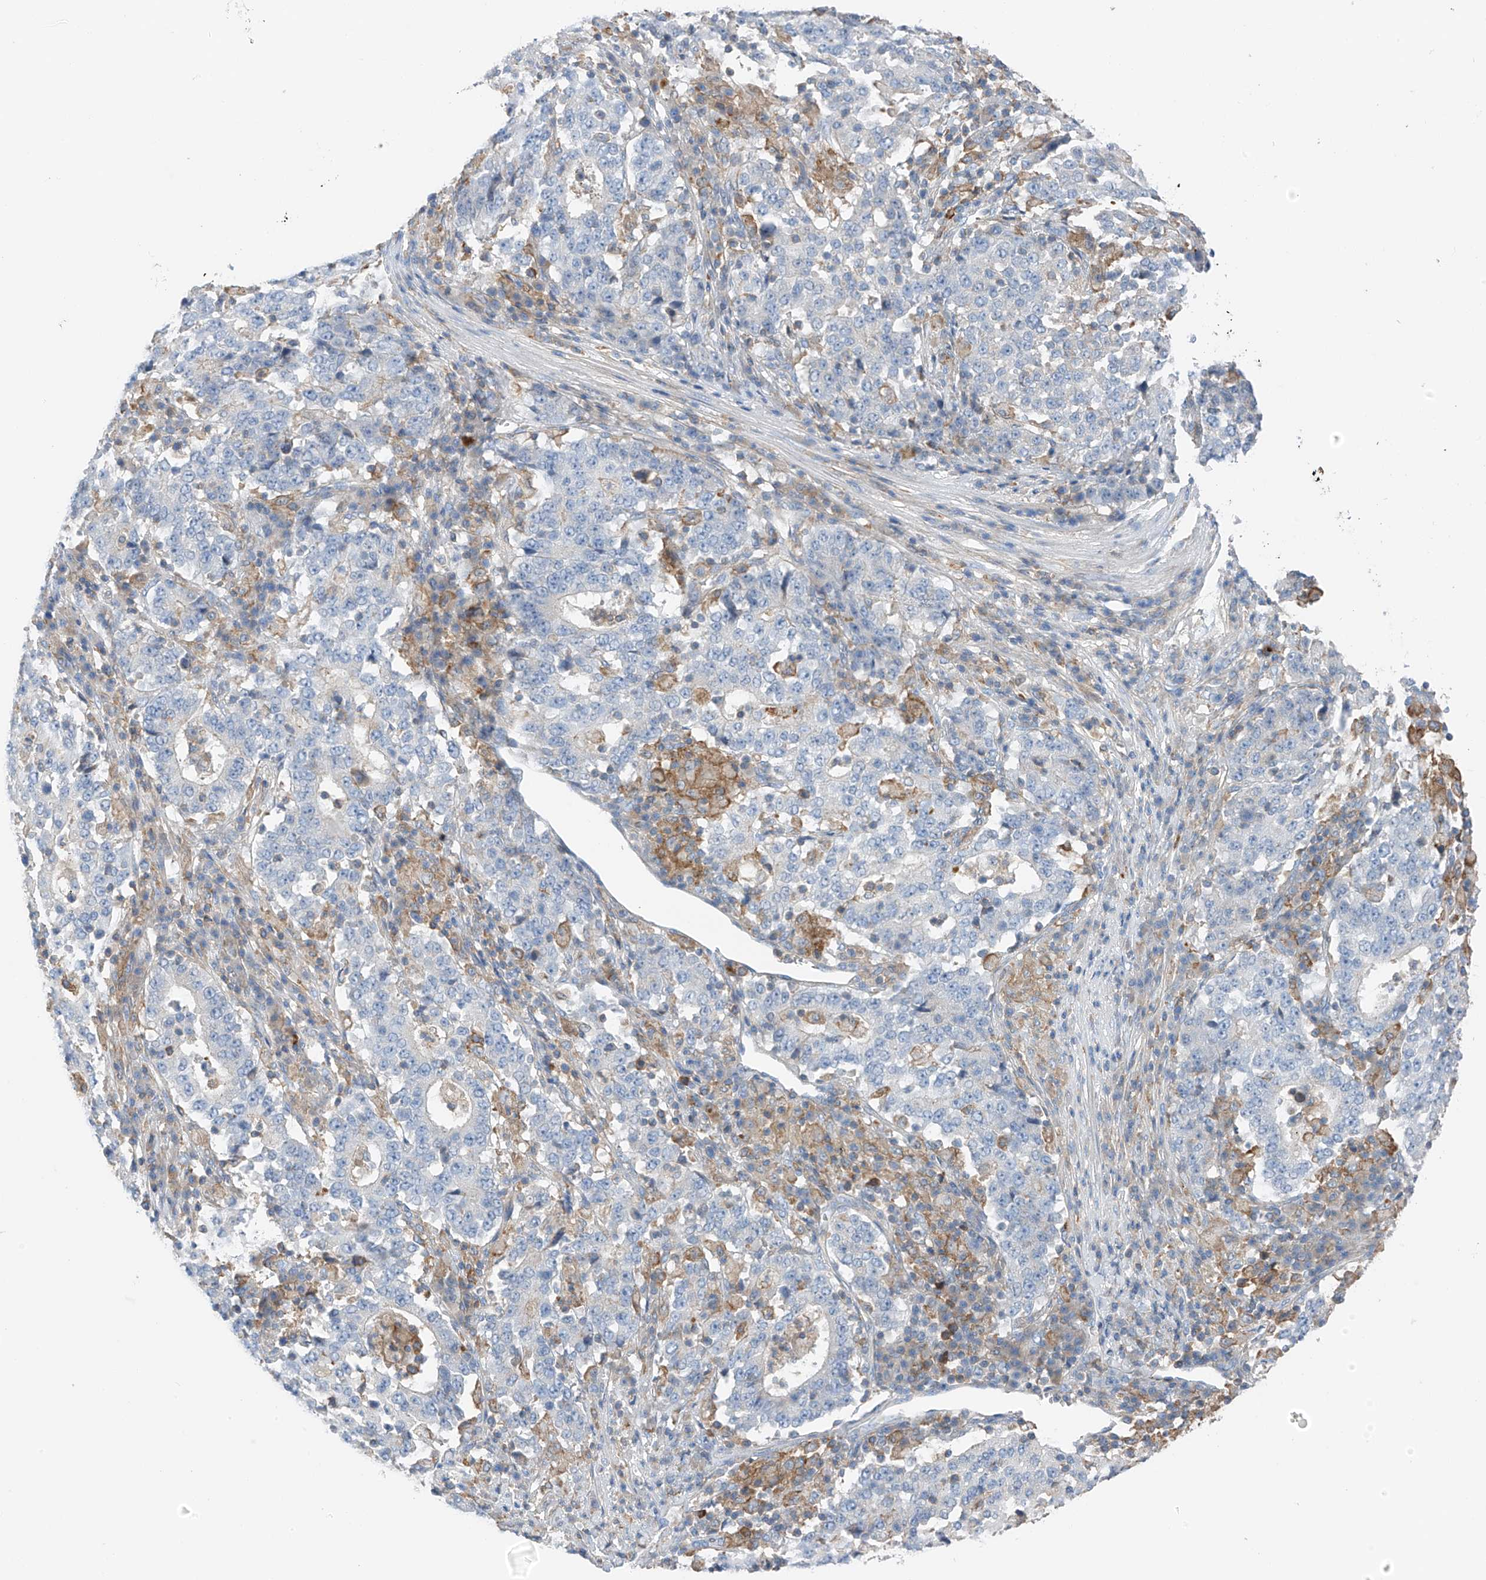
{"staining": {"intensity": "negative", "quantity": "none", "location": "none"}, "tissue": "stomach cancer", "cell_type": "Tumor cells", "image_type": "cancer", "snomed": [{"axis": "morphology", "description": "Adenocarcinoma, NOS"}, {"axis": "topography", "description": "Stomach"}], "caption": "The histopathology image exhibits no significant positivity in tumor cells of adenocarcinoma (stomach).", "gene": "NALCN", "patient": {"sex": "male", "age": 59}}